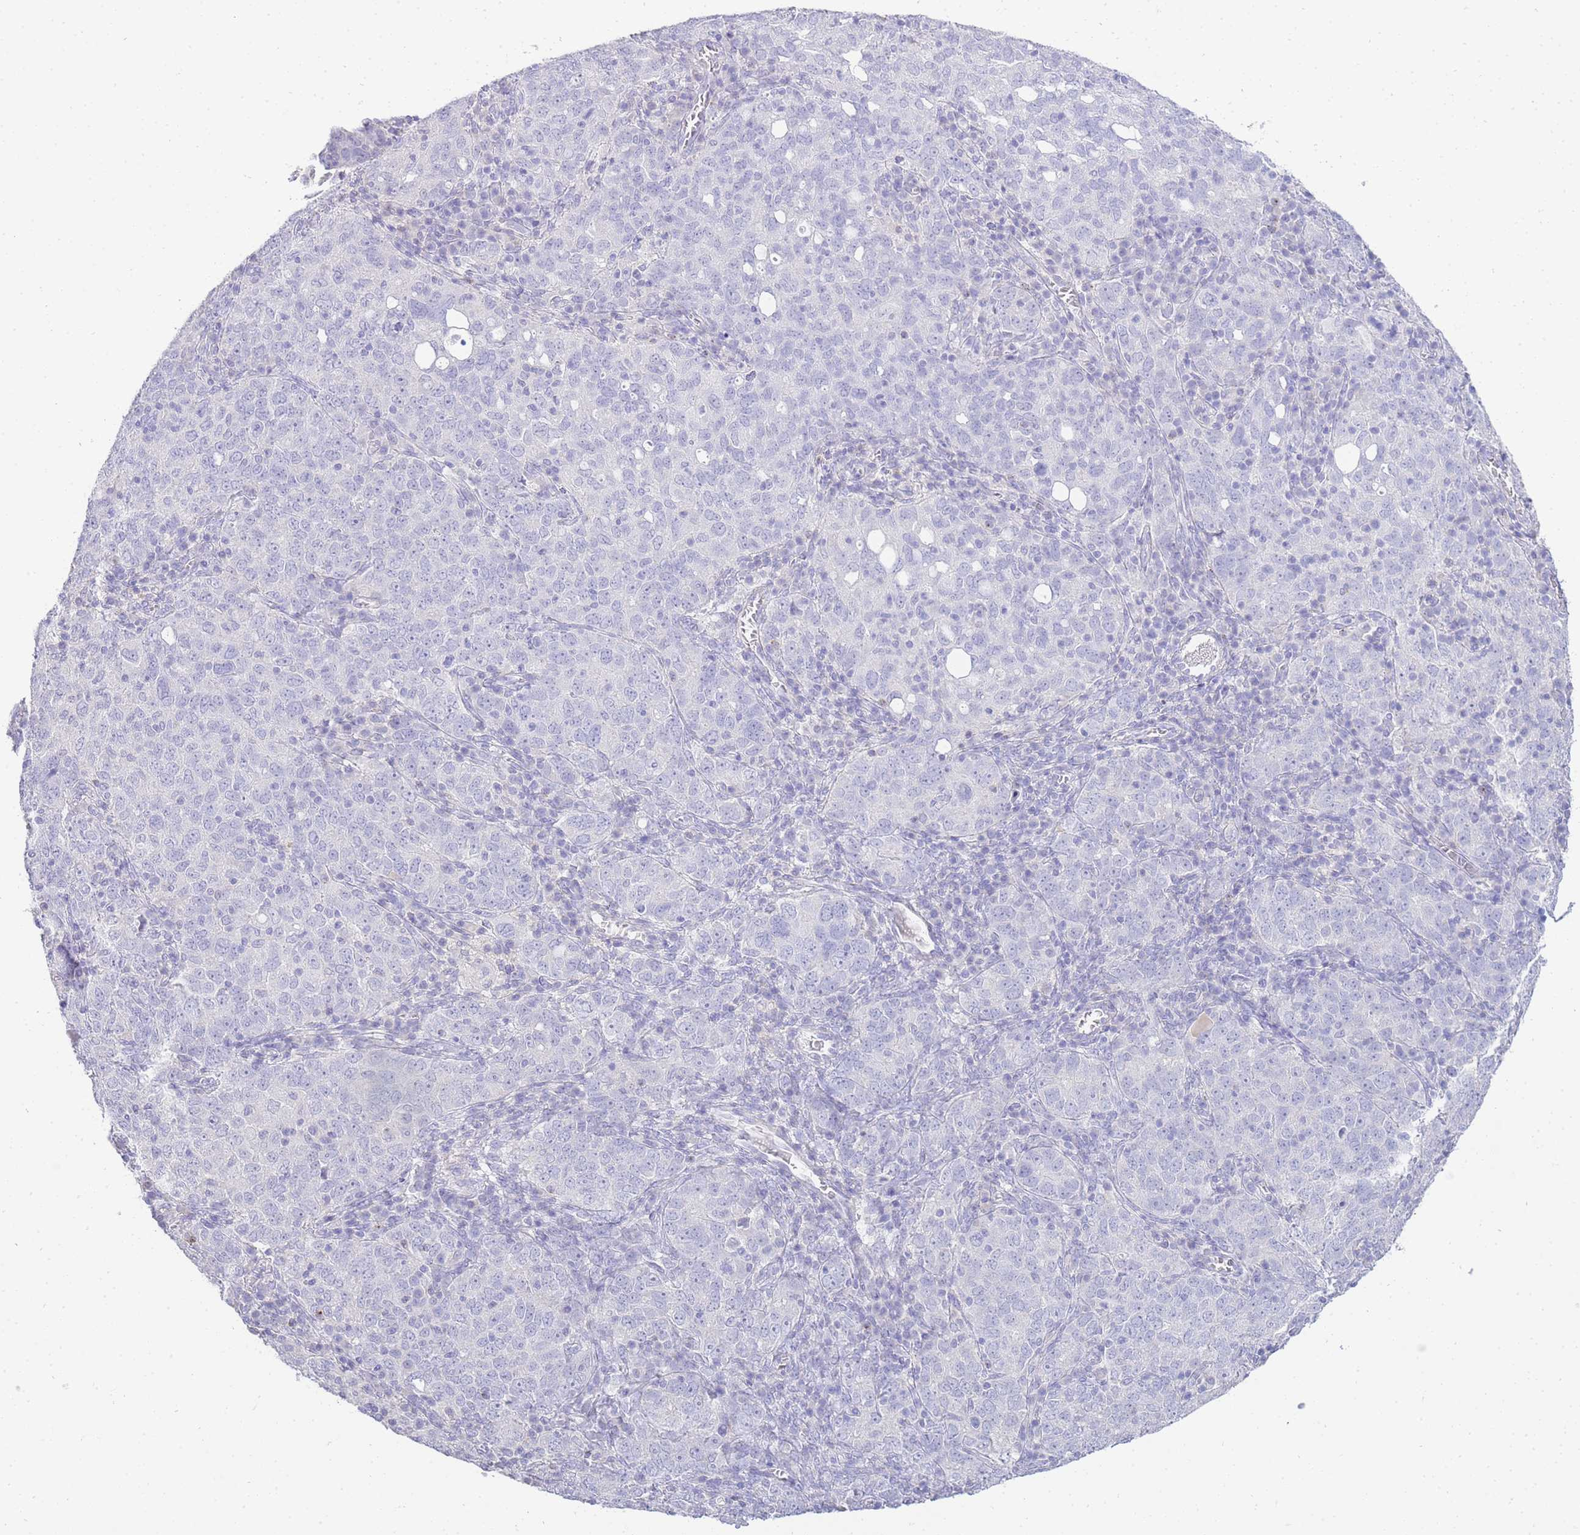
{"staining": {"intensity": "negative", "quantity": "none", "location": "none"}, "tissue": "ovarian cancer", "cell_type": "Tumor cells", "image_type": "cancer", "snomed": [{"axis": "morphology", "description": "Carcinoma, endometroid"}, {"axis": "topography", "description": "Ovary"}], "caption": "Immunohistochemistry photomicrograph of human ovarian cancer stained for a protein (brown), which shows no positivity in tumor cells.", "gene": "DPP4", "patient": {"sex": "female", "age": 62}}